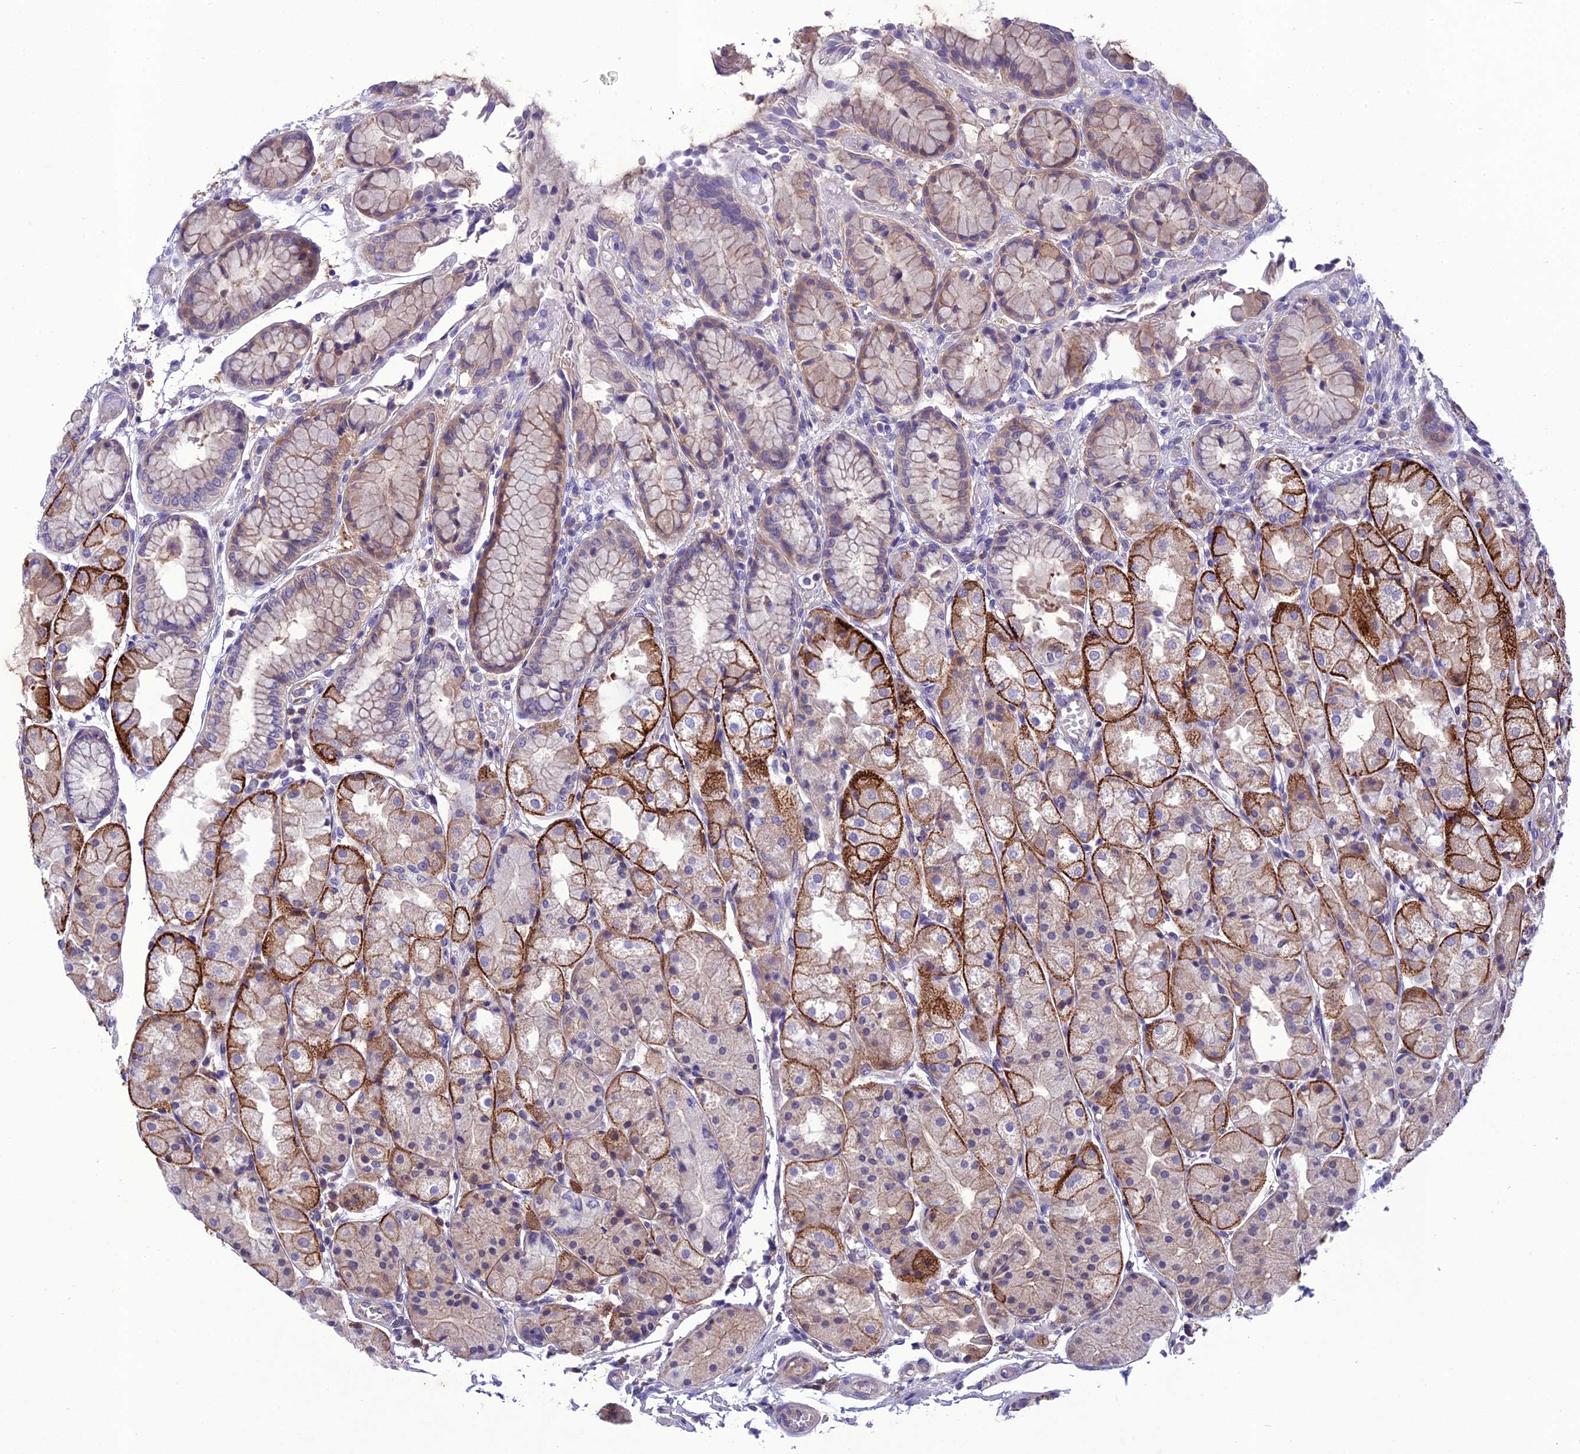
{"staining": {"intensity": "strong", "quantity": "25%-75%", "location": "cytoplasmic/membranous"}, "tissue": "stomach", "cell_type": "Glandular cells", "image_type": "normal", "snomed": [{"axis": "morphology", "description": "Normal tissue, NOS"}, {"axis": "topography", "description": "Stomach, upper"}], "caption": "Immunohistochemical staining of benign human stomach shows strong cytoplasmic/membranous protein expression in about 25%-75% of glandular cells.", "gene": "GDF6", "patient": {"sex": "male", "age": 72}}